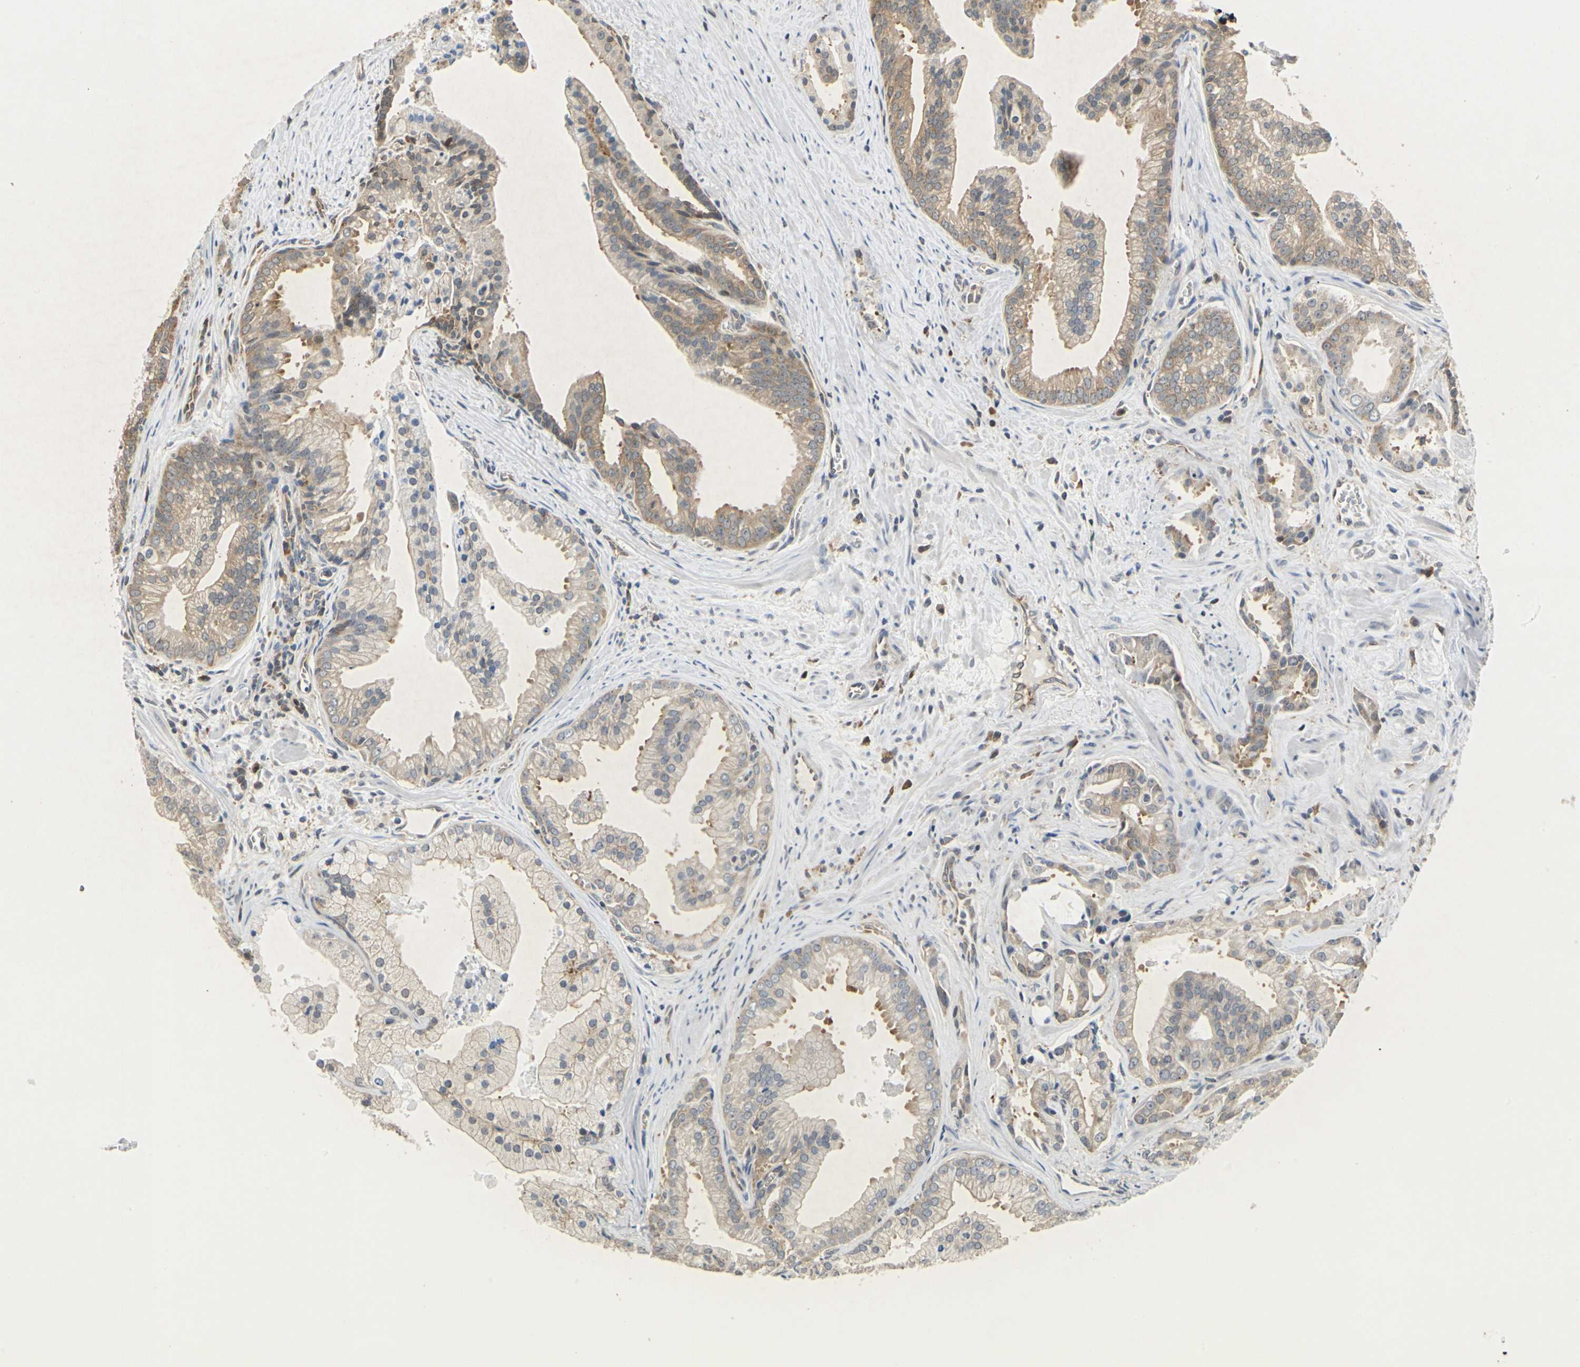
{"staining": {"intensity": "moderate", "quantity": "25%-75%", "location": "cytoplasmic/membranous"}, "tissue": "prostate cancer", "cell_type": "Tumor cells", "image_type": "cancer", "snomed": [{"axis": "morphology", "description": "Adenocarcinoma, High grade"}, {"axis": "topography", "description": "Prostate"}], "caption": "A histopathology image showing moderate cytoplasmic/membranous positivity in about 25%-75% of tumor cells in prostate cancer, as visualized by brown immunohistochemical staining.", "gene": "EIF1AX", "patient": {"sex": "male", "age": 67}}